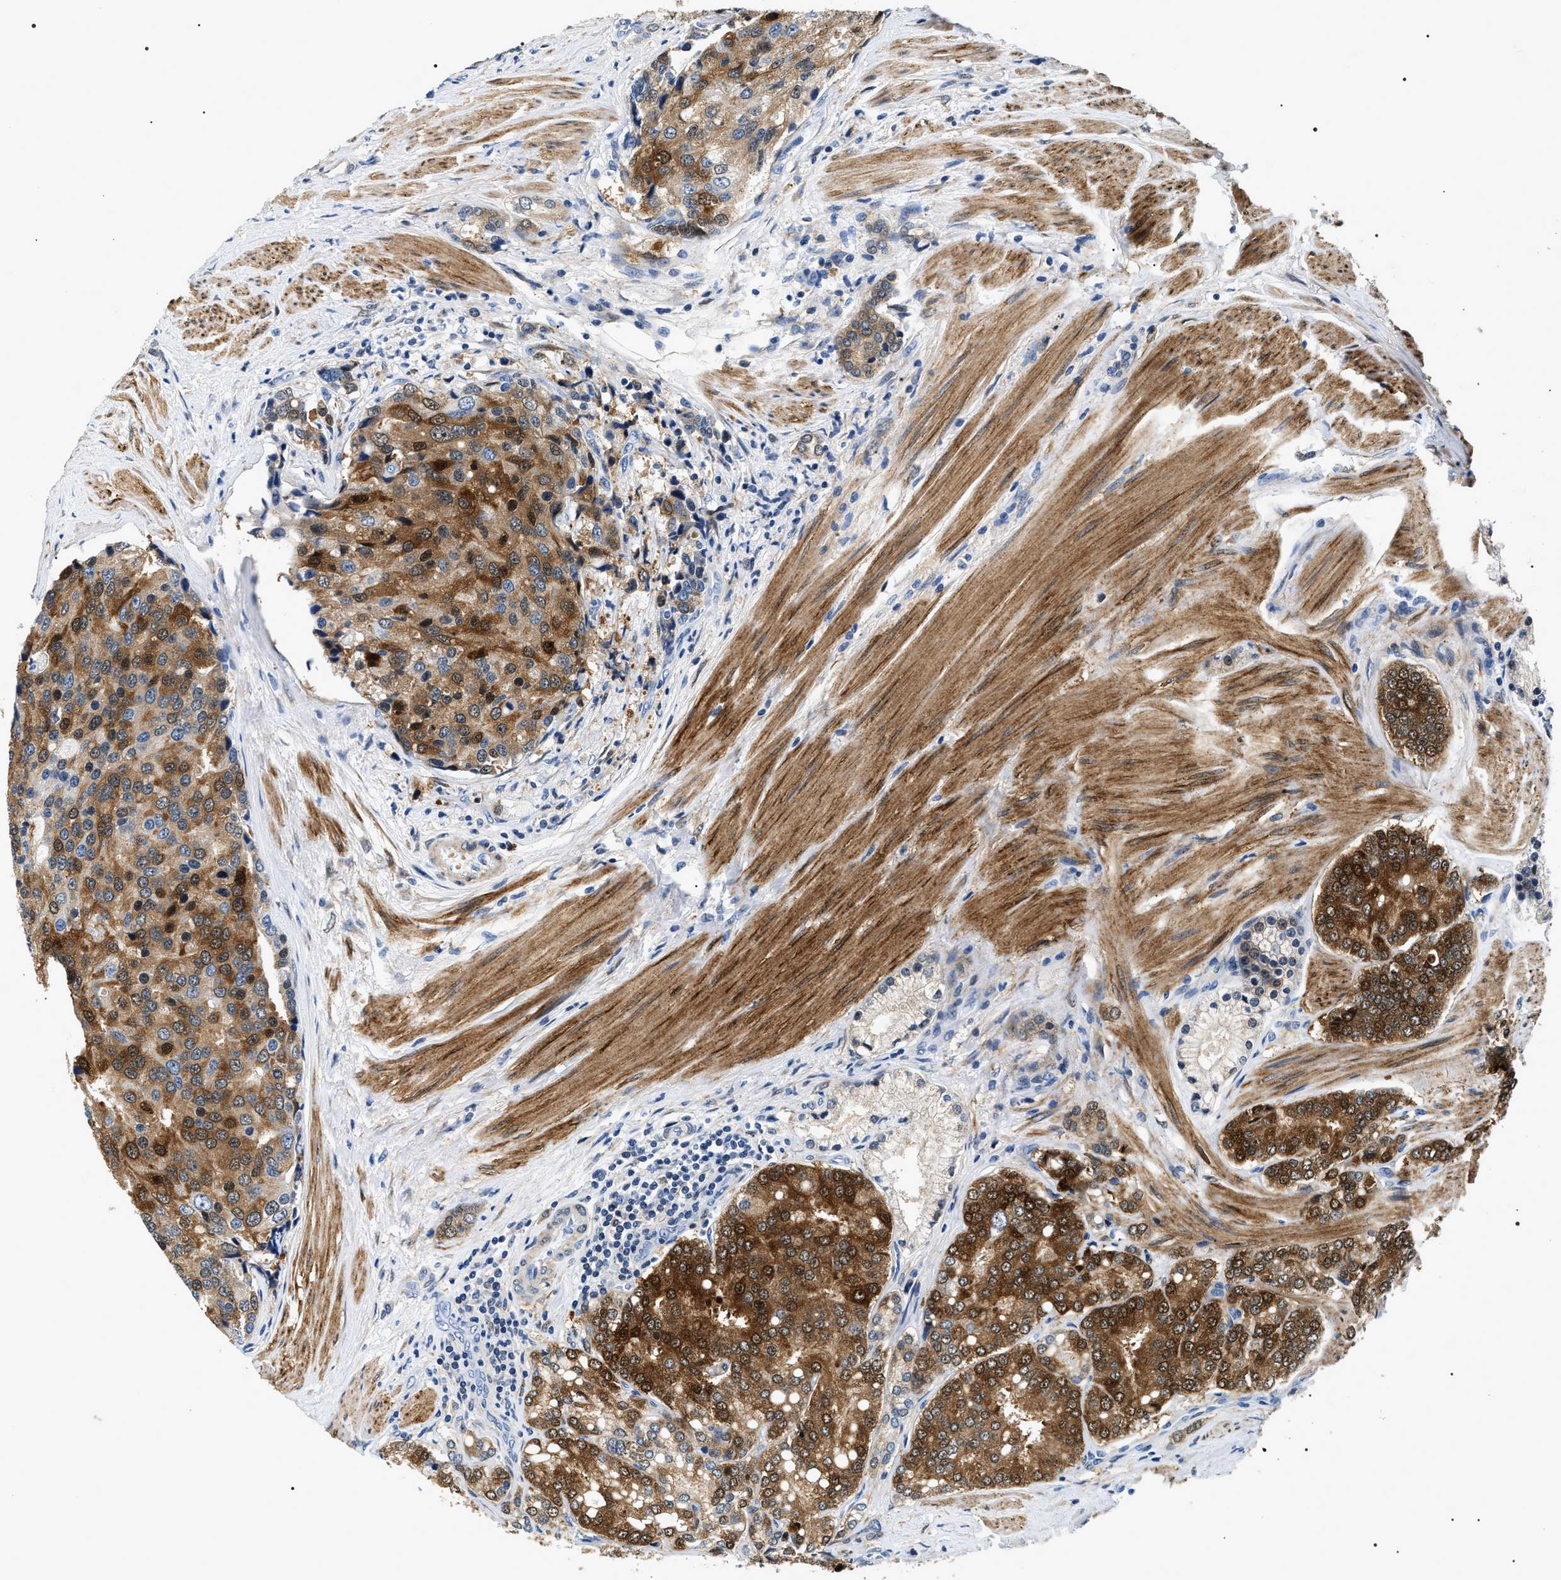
{"staining": {"intensity": "strong", "quantity": ">75%", "location": "cytoplasmic/membranous"}, "tissue": "prostate cancer", "cell_type": "Tumor cells", "image_type": "cancer", "snomed": [{"axis": "morphology", "description": "Adenocarcinoma, High grade"}, {"axis": "topography", "description": "Prostate"}], "caption": "A micrograph showing strong cytoplasmic/membranous expression in approximately >75% of tumor cells in high-grade adenocarcinoma (prostate), as visualized by brown immunohistochemical staining.", "gene": "BAG2", "patient": {"sex": "male", "age": 50}}